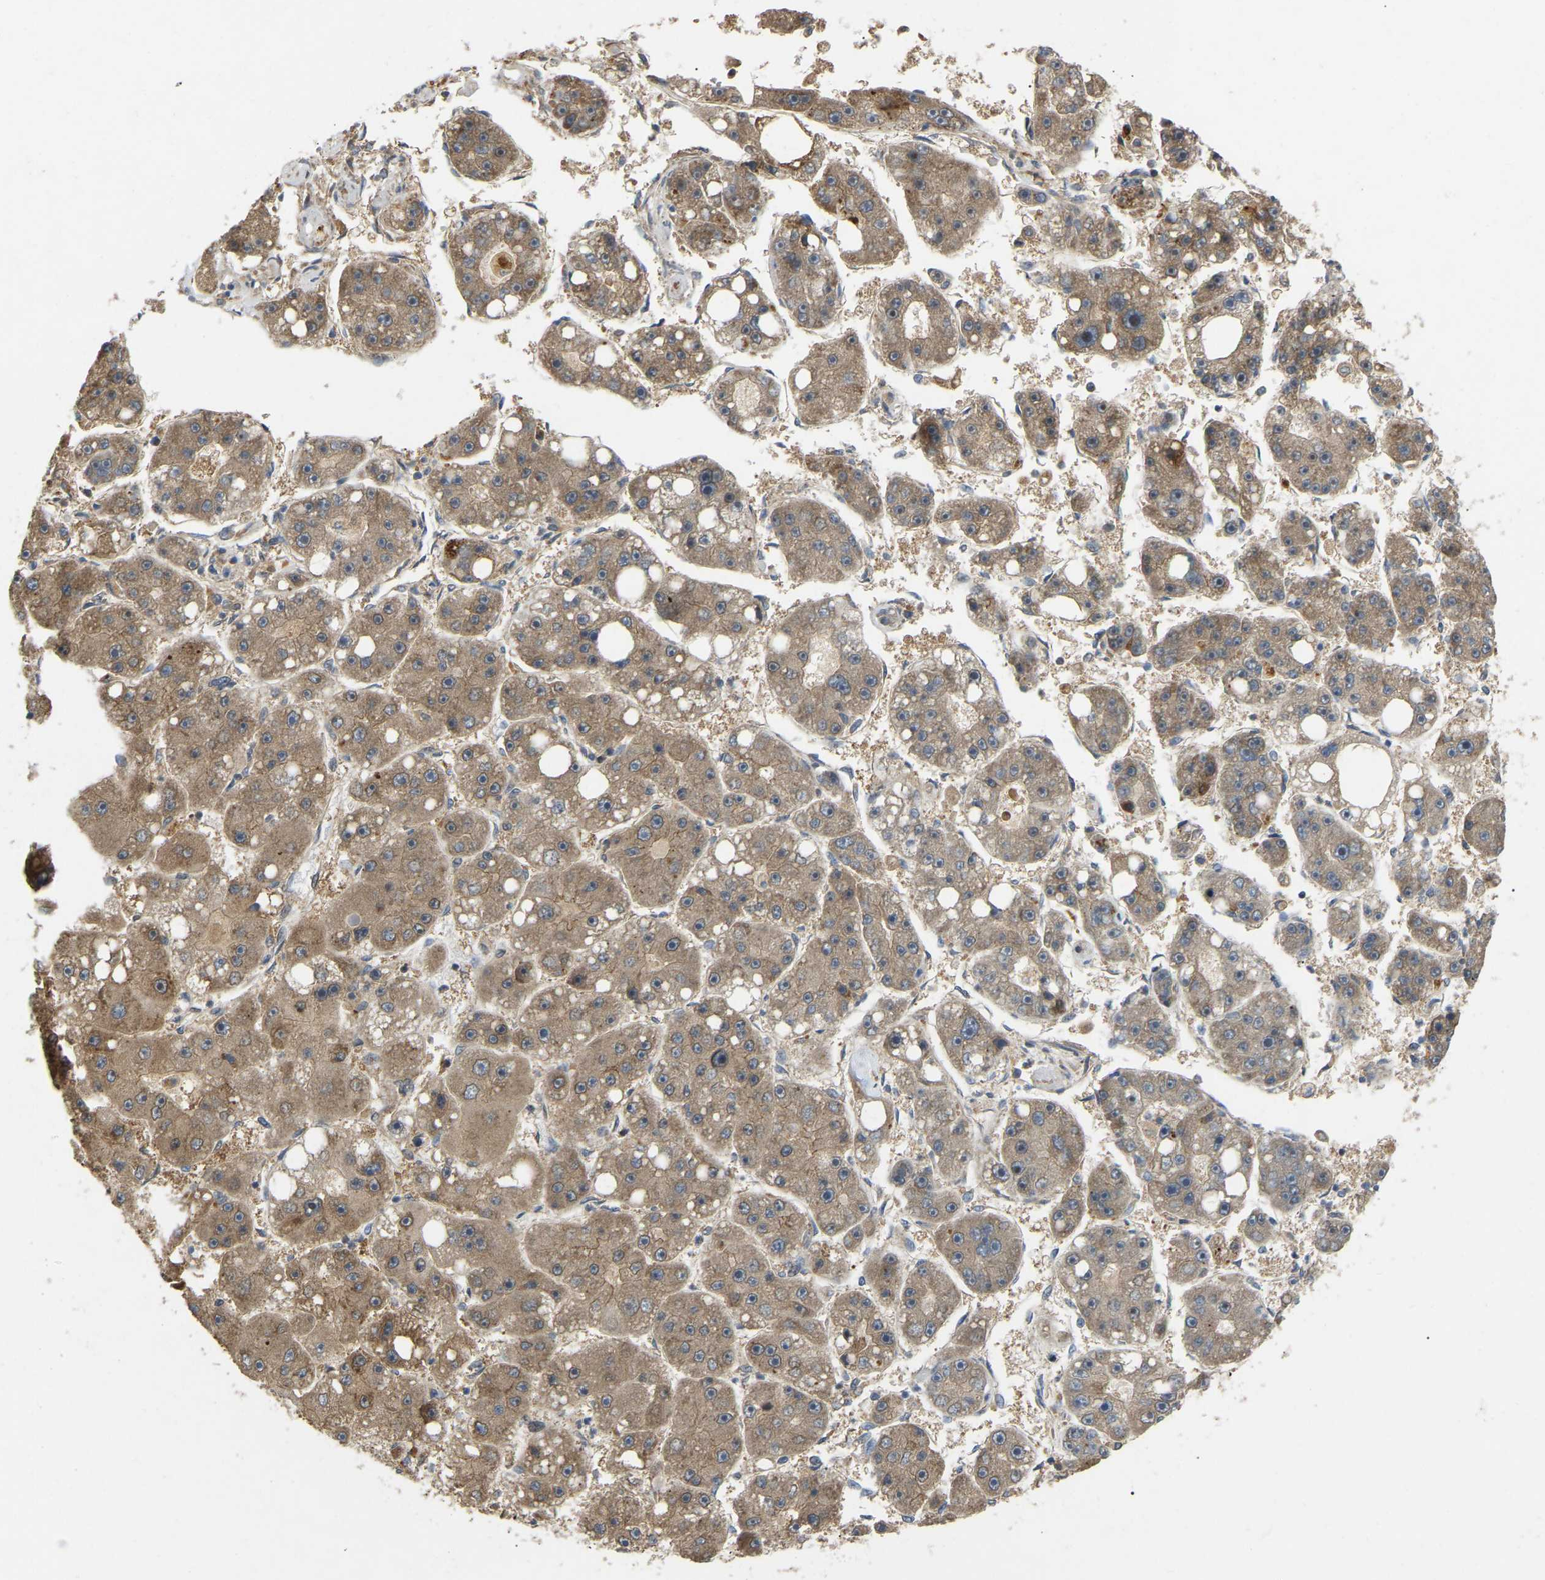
{"staining": {"intensity": "moderate", "quantity": ">75%", "location": "cytoplasmic/membranous"}, "tissue": "liver cancer", "cell_type": "Tumor cells", "image_type": "cancer", "snomed": [{"axis": "morphology", "description": "Carcinoma, Hepatocellular, NOS"}, {"axis": "topography", "description": "Liver"}], "caption": "Immunohistochemistry of liver hepatocellular carcinoma demonstrates medium levels of moderate cytoplasmic/membranous expression in about >75% of tumor cells.", "gene": "KIAA1549", "patient": {"sex": "female", "age": 61}}